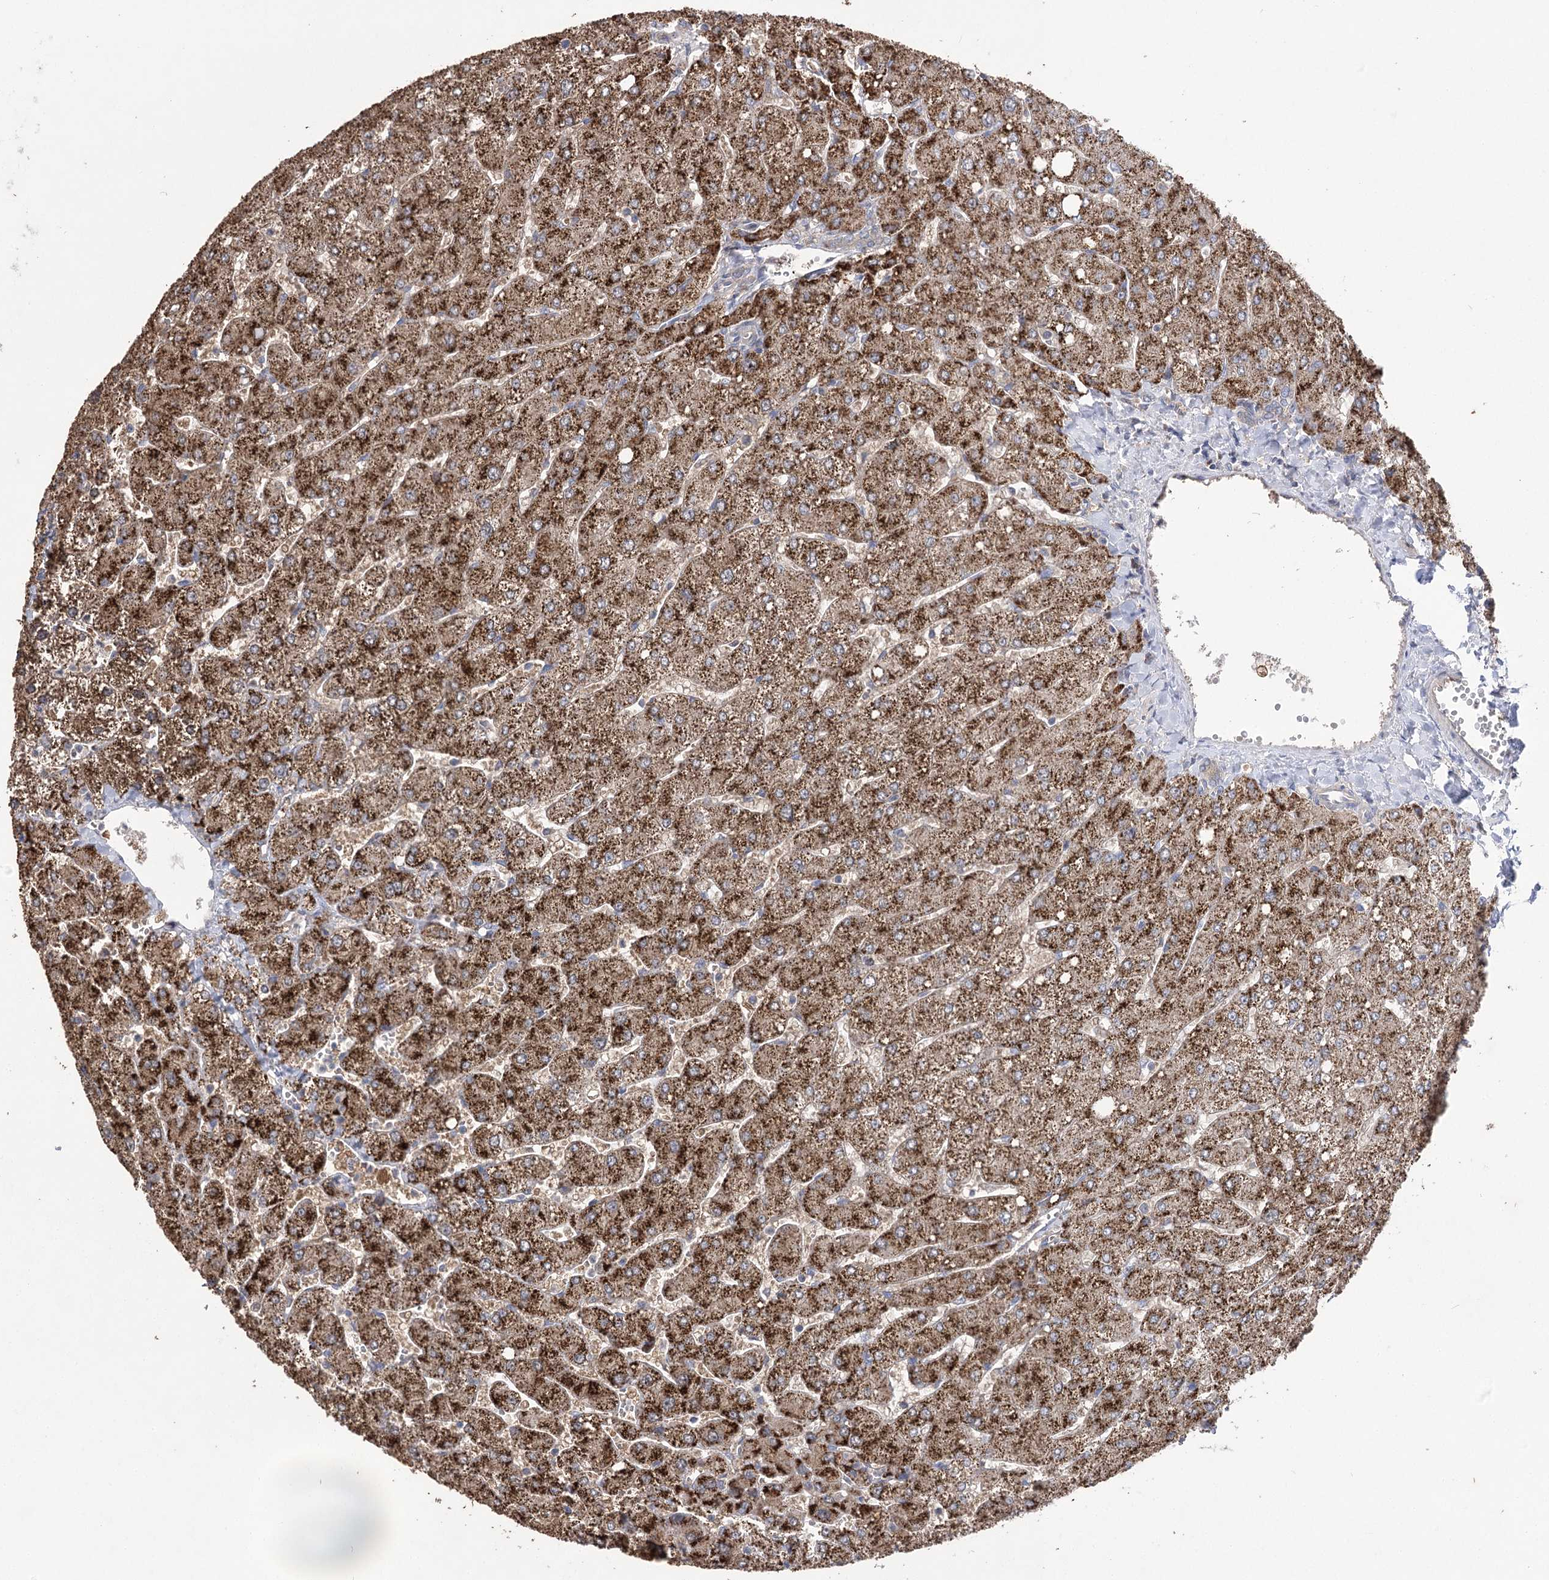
{"staining": {"intensity": "negative", "quantity": "none", "location": "none"}, "tissue": "liver", "cell_type": "Cholangiocytes", "image_type": "normal", "snomed": [{"axis": "morphology", "description": "Normal tissue, NOS"}, {"axis": "topography", "description": "Liver"}], "caption": "The image demonstrates no significant positivity in cholangiocytes of liver.", "gene": "AURKC", "patient": {"sex": "male", "age": 55}}